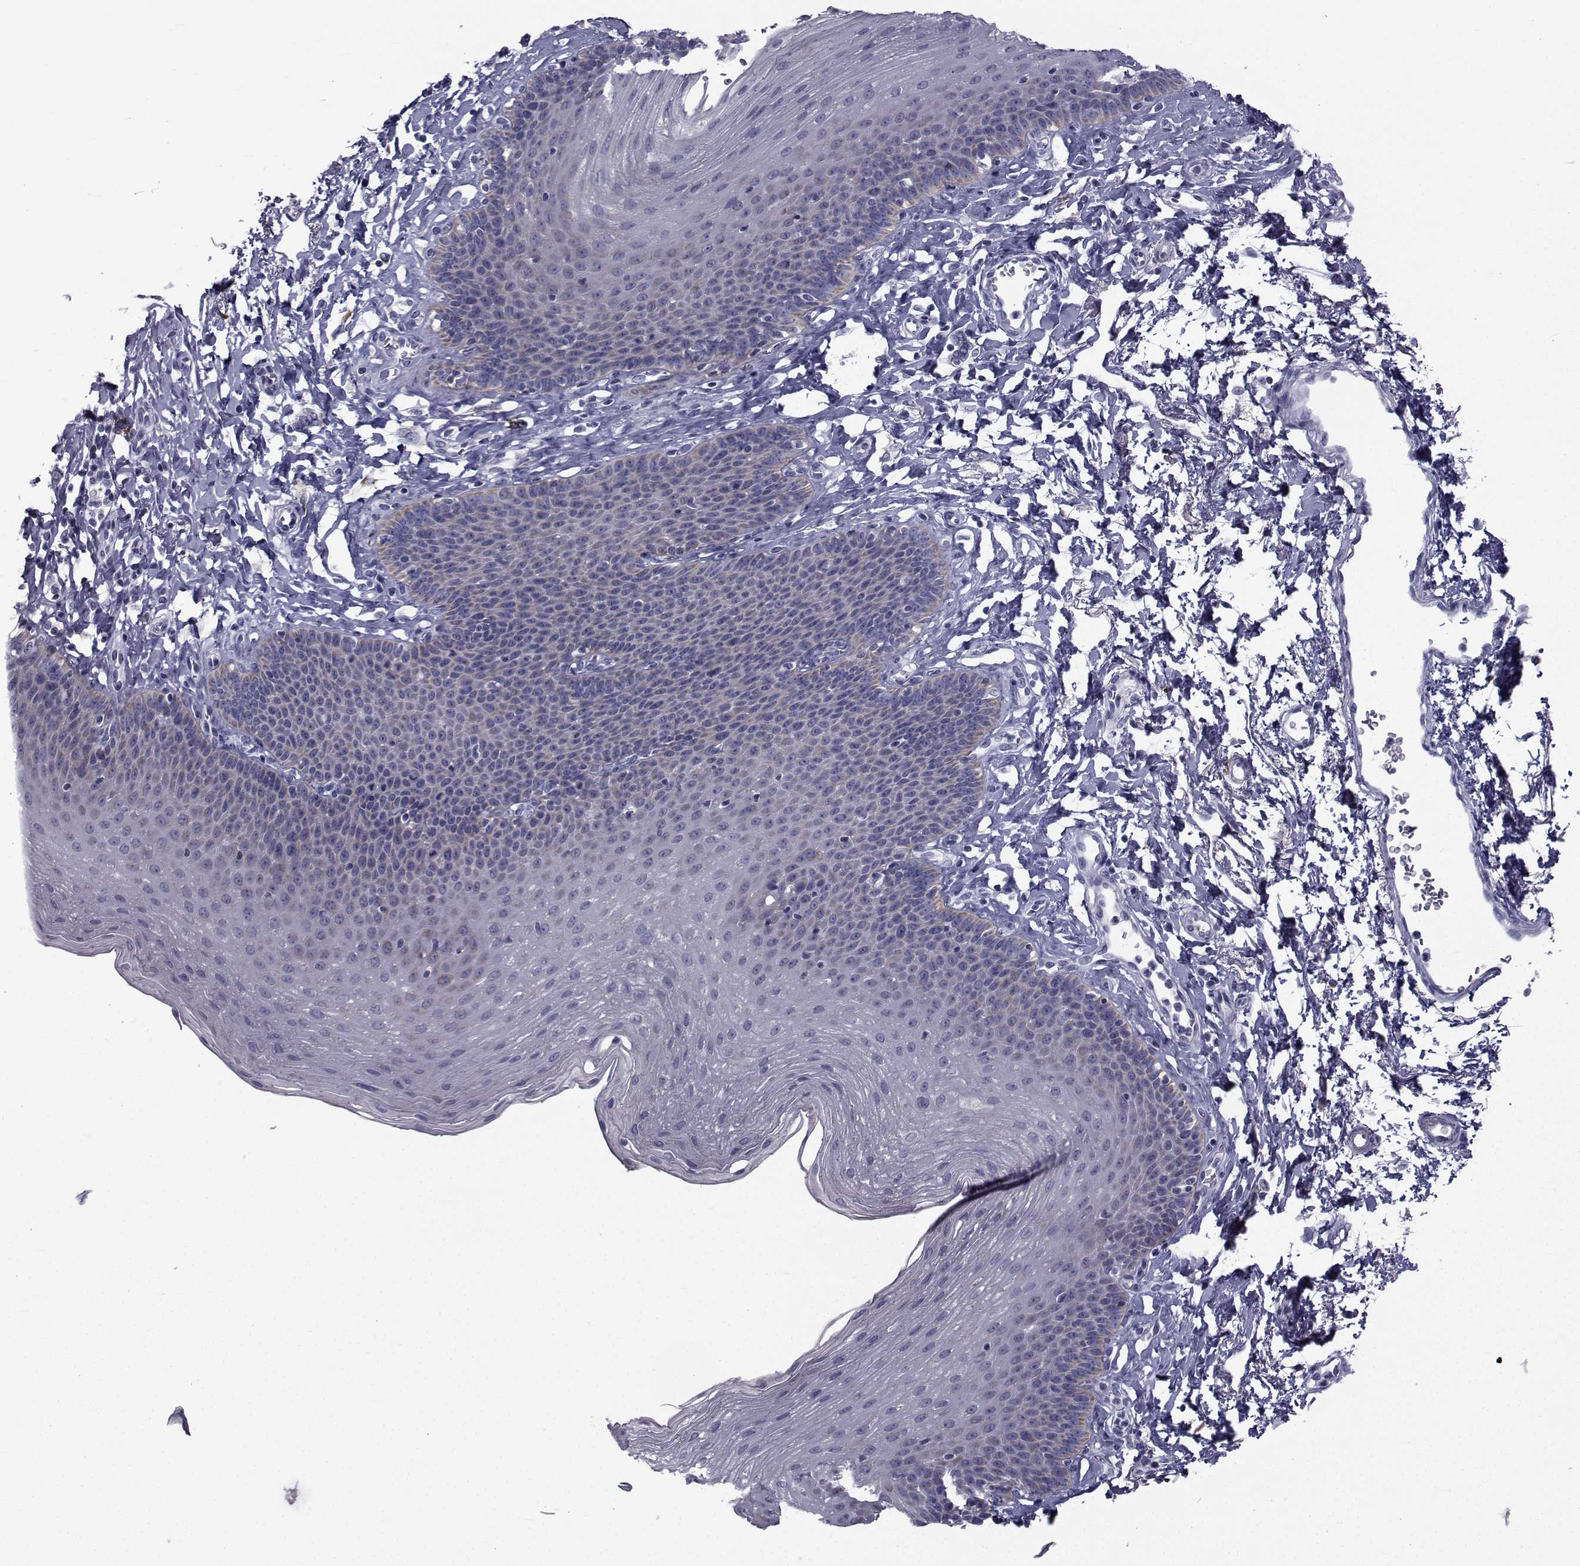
{"staining": {"intensity": "negative", "quantity": "none", "location": "none"}, "tissue": "esophagus", "cell_type": "Squamous epithelial cells", "image_type": "normal", "snomed": [{"axis": "morphology", "description": "Normal tissue, NOS"}, {"axis": "topography", "description": "Esophagus"}], "caption": "IHC histopathology image of normal esophagus stained for a protein (brown), which reveals no expression in squamous epithelial cells.", "gene": "FDXR", "patient": {"sex": "female", "age": 81}}